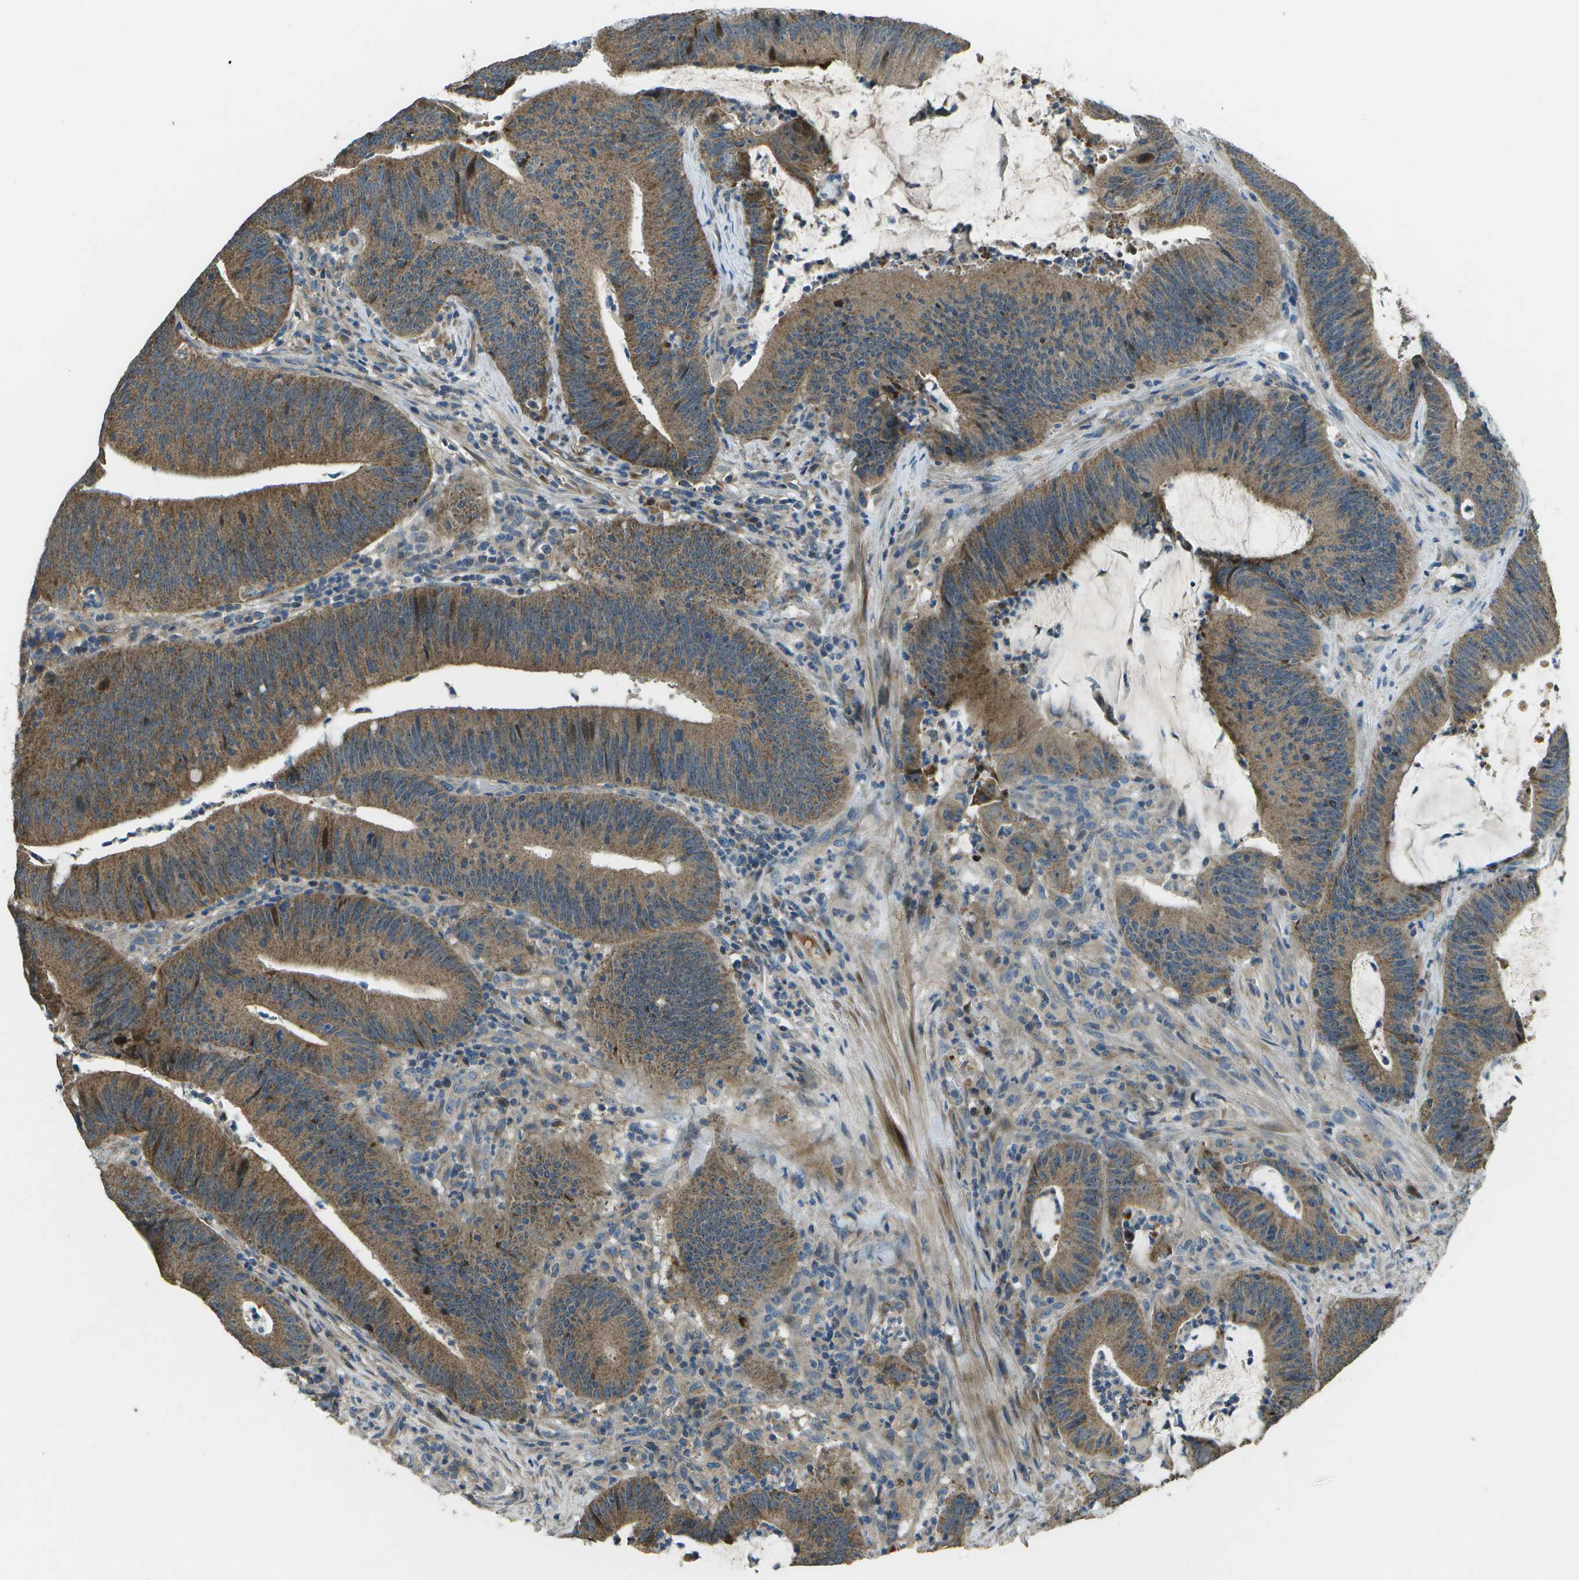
{"staining": {"intensity": "moderate", "quantity": ">75%", "location": "cytoplasmic/membranous"}, "tissue": "colorectal cancer", "cell_type": "Tumor cells", "image_type": "cancer", "snomed": [{"axis": "morphology", "description": "Normal tissue, NOS"}, {"axis": "morphology", "description": "Adenocarcinoma, NOS"}, {"axis": "topography", "description": "Rectum"}], "caption": "This photomicrograph displays immunohistochemistry staining of human adenocarcinoma (colorectal), with medium moderate cytoplasmic/membranous staining in about >75% of tumor cells.", "gene": "PXYLP1", "patient": {"sex": "female", "age": 66}}